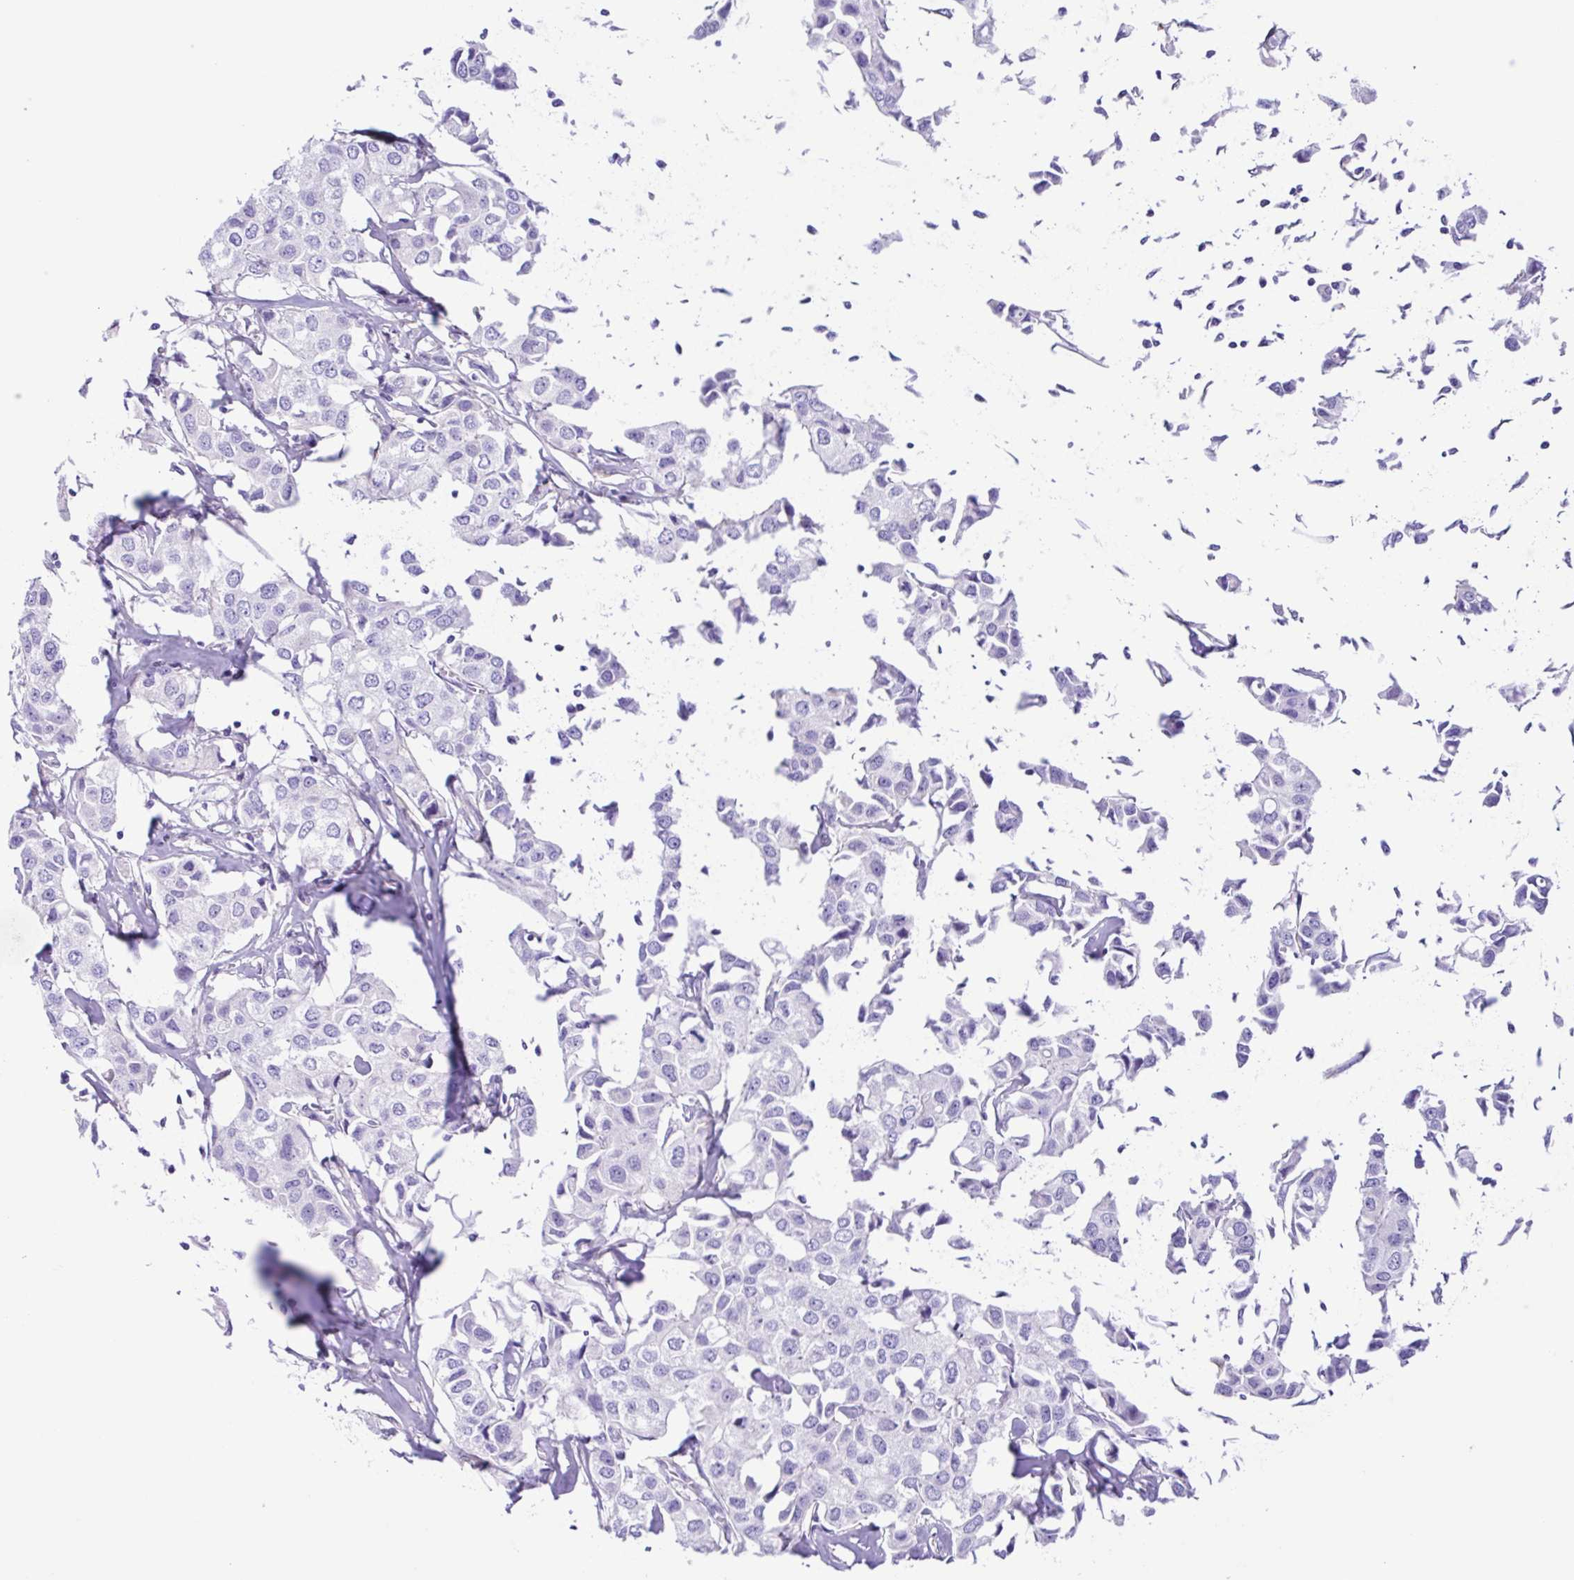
{"staining": {"intensity": "negative", "quantity": "none", "location": "none"}, "tissue": "breast cancer", "cell_type": "Tumor cells", "image_type": "cancer", "snomed": [{"axis": "morphology", "description": "Duct carcinoma"}, {"axis": "topography", "description": "Breast"}], "caption": "Tumor cells are negative for protein expression in human breast cancer.", "gene": "ISM2", "patient": {"sex": "female", "age": 80}}